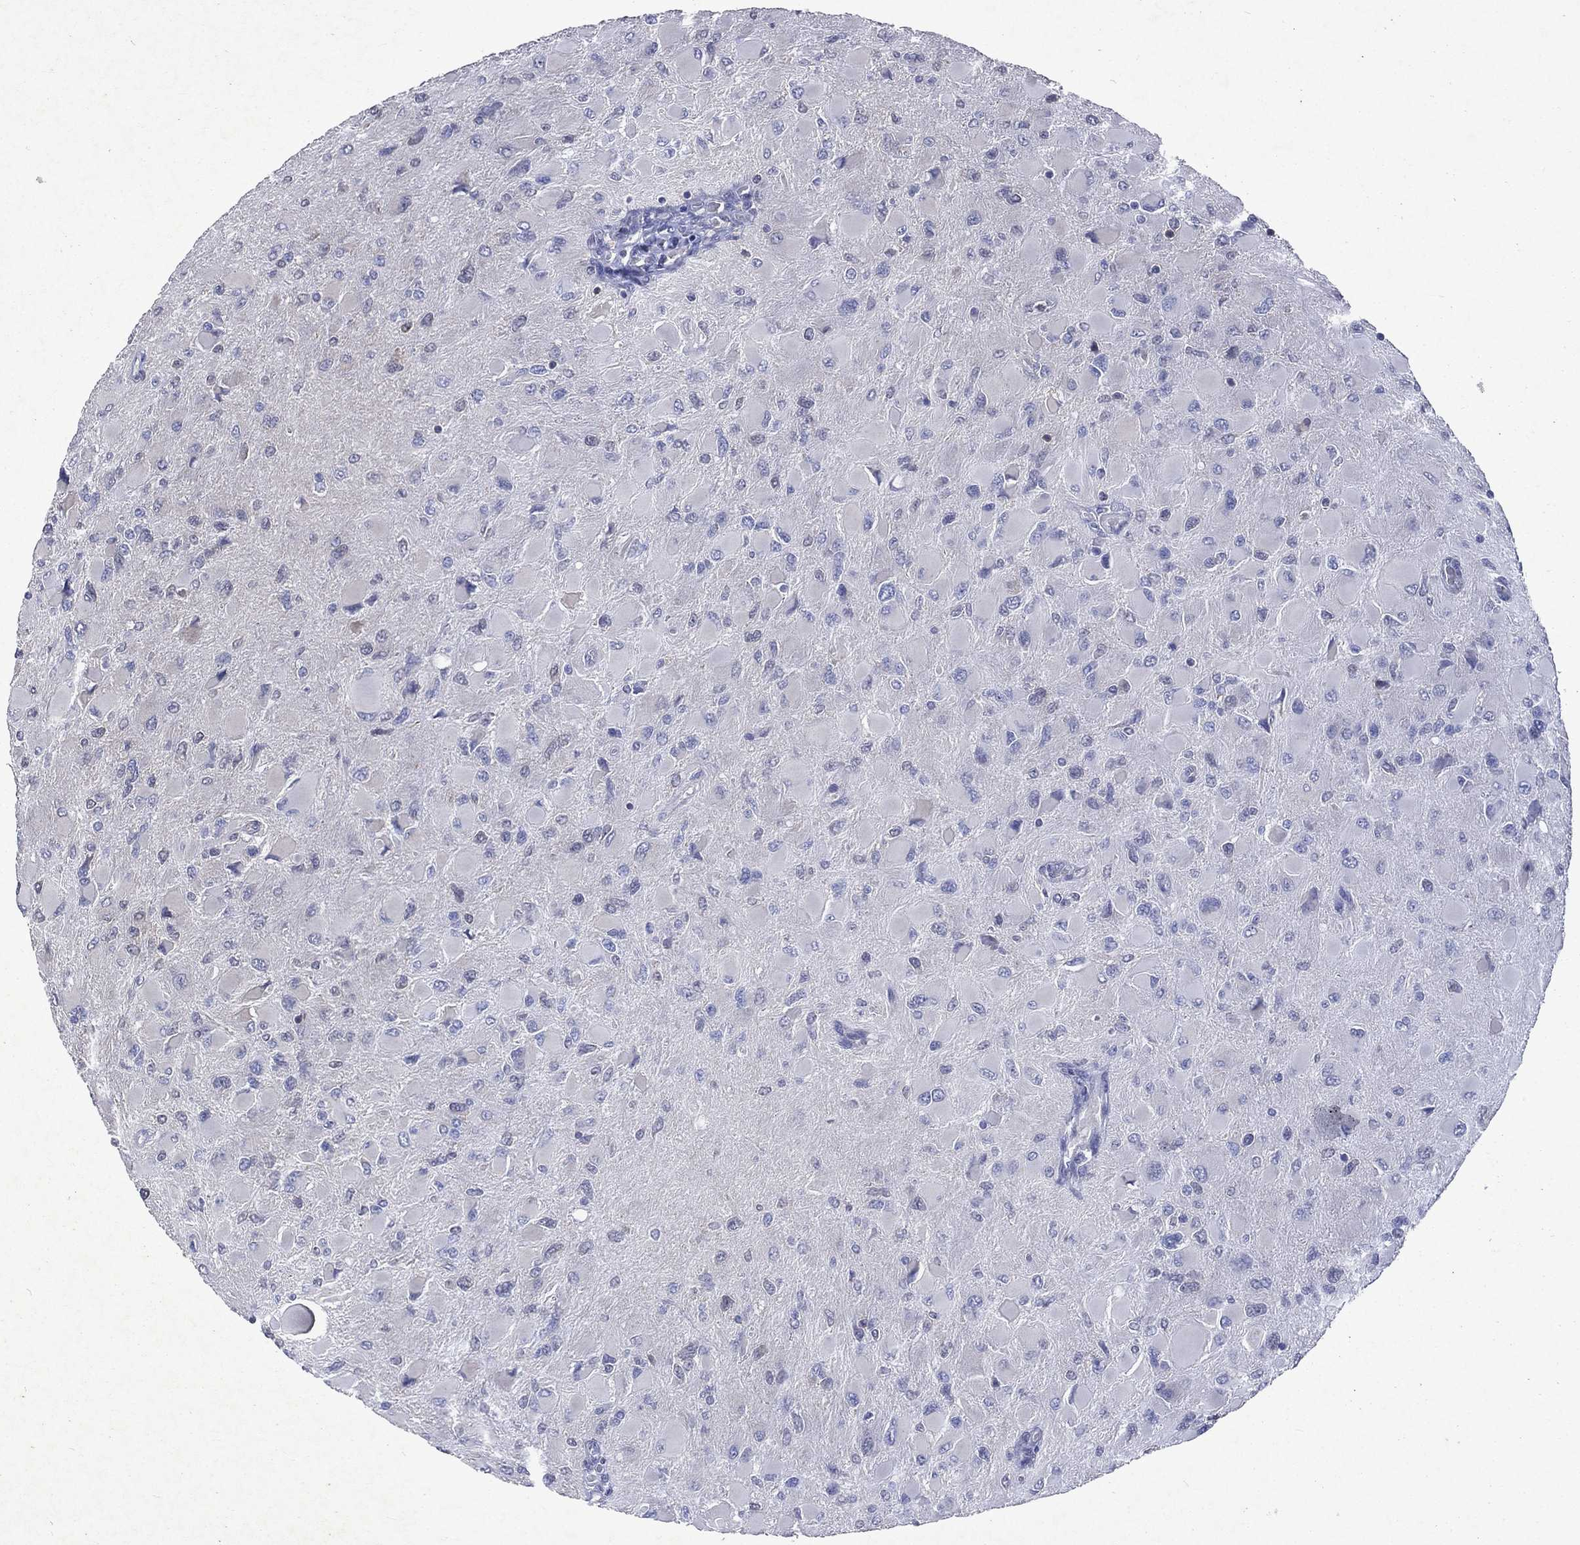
{"staining": {"intensity": "weak", "quantity": "<25%", "location": "cytoplasmic/membranous"}, "tissue": "glioma", "cell_type": "Tumor cells", "image_type": "cancer", "snomed": [{"axis": "morphology", "description": "Glioma, malignant, High grade"}, {"axis": "topography", "description": "Cerebral cortex"}], "caption": "Tumor cells show no significant protein expression in glioma.", "gene": "MTAP", "patient": {"sex": "female", "age": 36}}